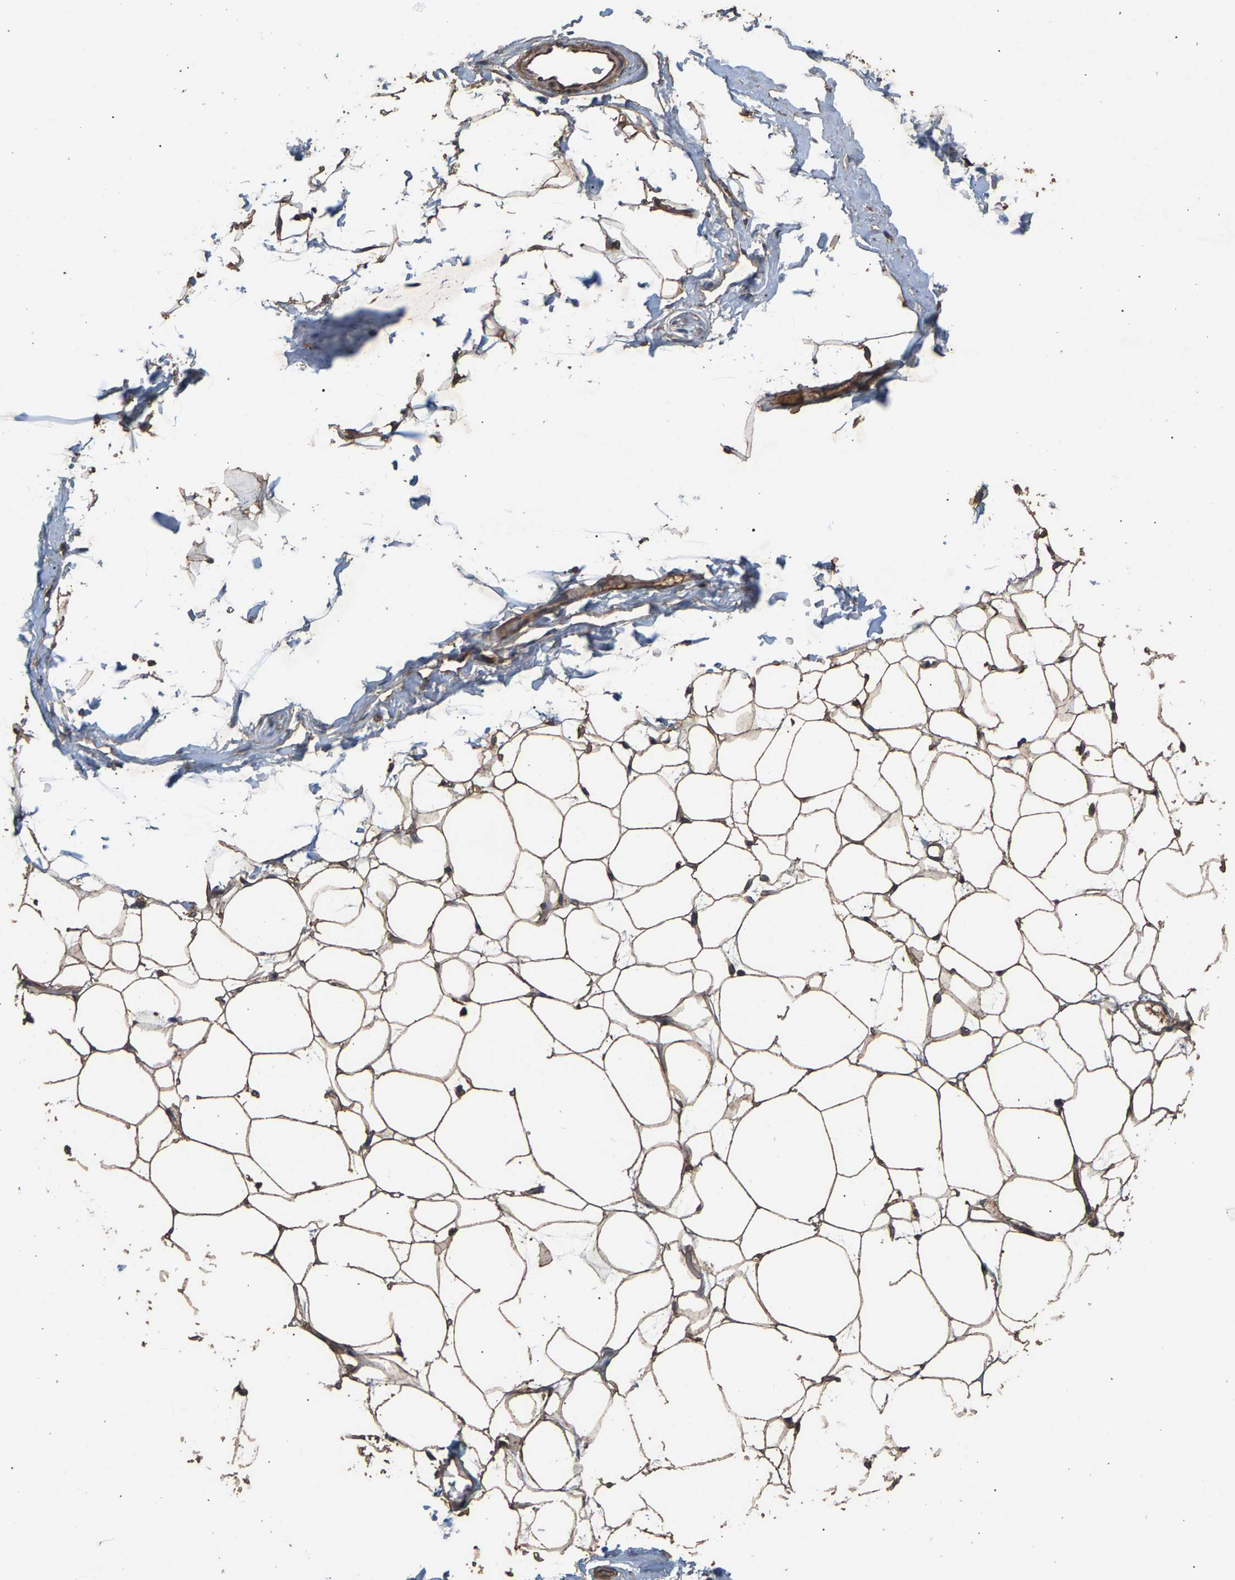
{"staining": {"intensity": "strong", "quantity": ">75%", "location": "cytoplasmic/membranous"}, "tissue": "adipose tissue", "cell_type": "Adipocytes", "image_type": "normal", "snomed": [{"axis": "morphology", "description": "Normal tissue, NOS"}, {"axis": "topography", "description": "Breast"}, {"axis": "topography", "description": "Soft tissue"}], "caption": "IHC of normal adipose tissue demonstrates high levels of strong cytoplasmic/membranous positivity in about >75% of adipocytes. Nuclei are stained in blue.", "gene": "HTRA3", "patient": {"sex": "female", "age": 75}}